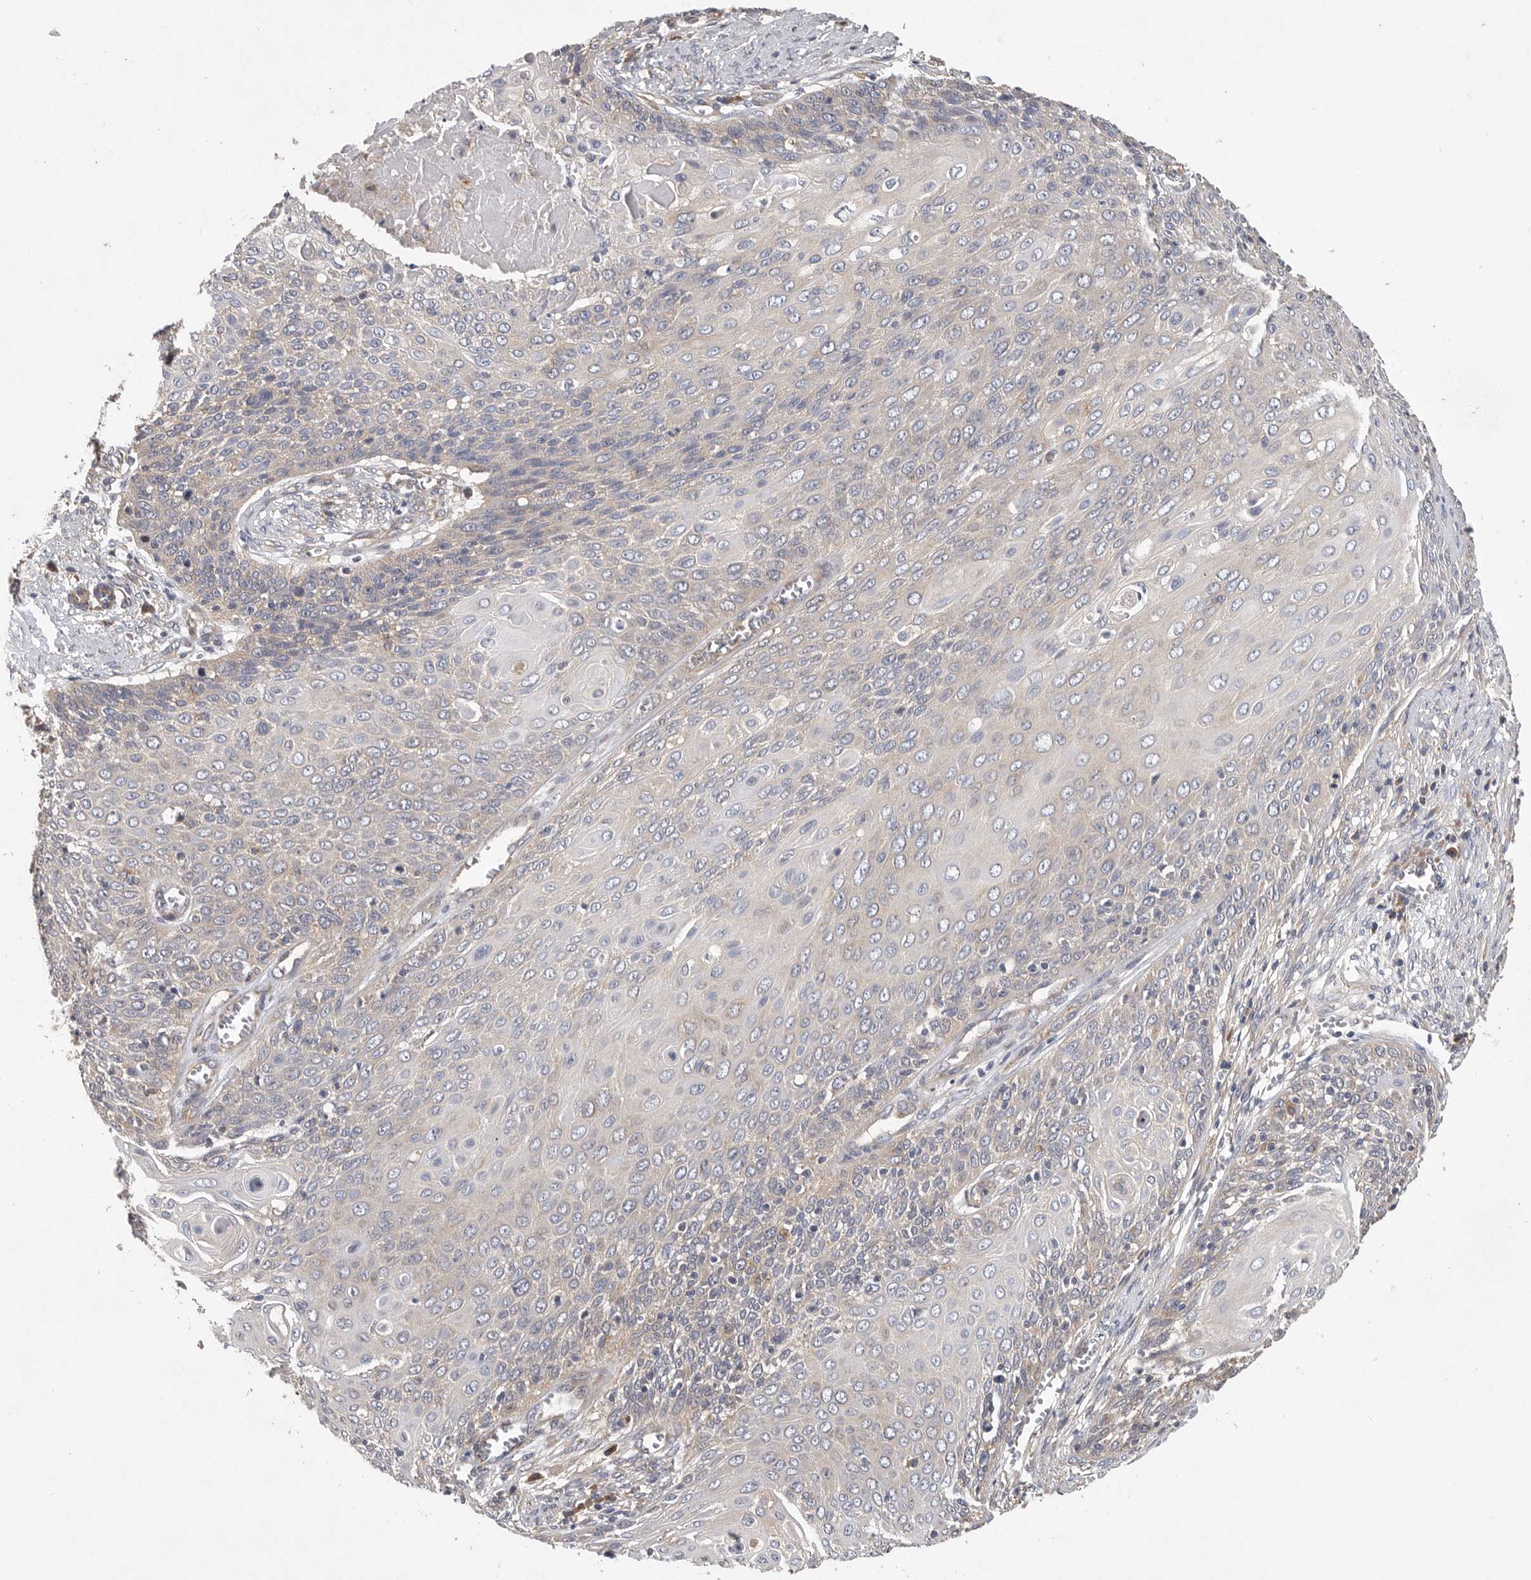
{"staining": {"intensity": "negative", "quantity": "none", "location": "none"}, "tissue": "cervical cancer", "cell_type": "Tumor cells", "image_type": "cancer", "snomed": [{"axis": "morphology", "description": "Squamous cell carcinoma, NOS"}, {"axis": "topography", "description": "Cervix"}], "caption": "High power microscopy micrograph of an immunohistochemistry image of cervical squamous cell carcinoma, revealing no significant positivity in tumor cells.", "gene": "OXR1", "patient": {"sex": "female", "age": 39}}